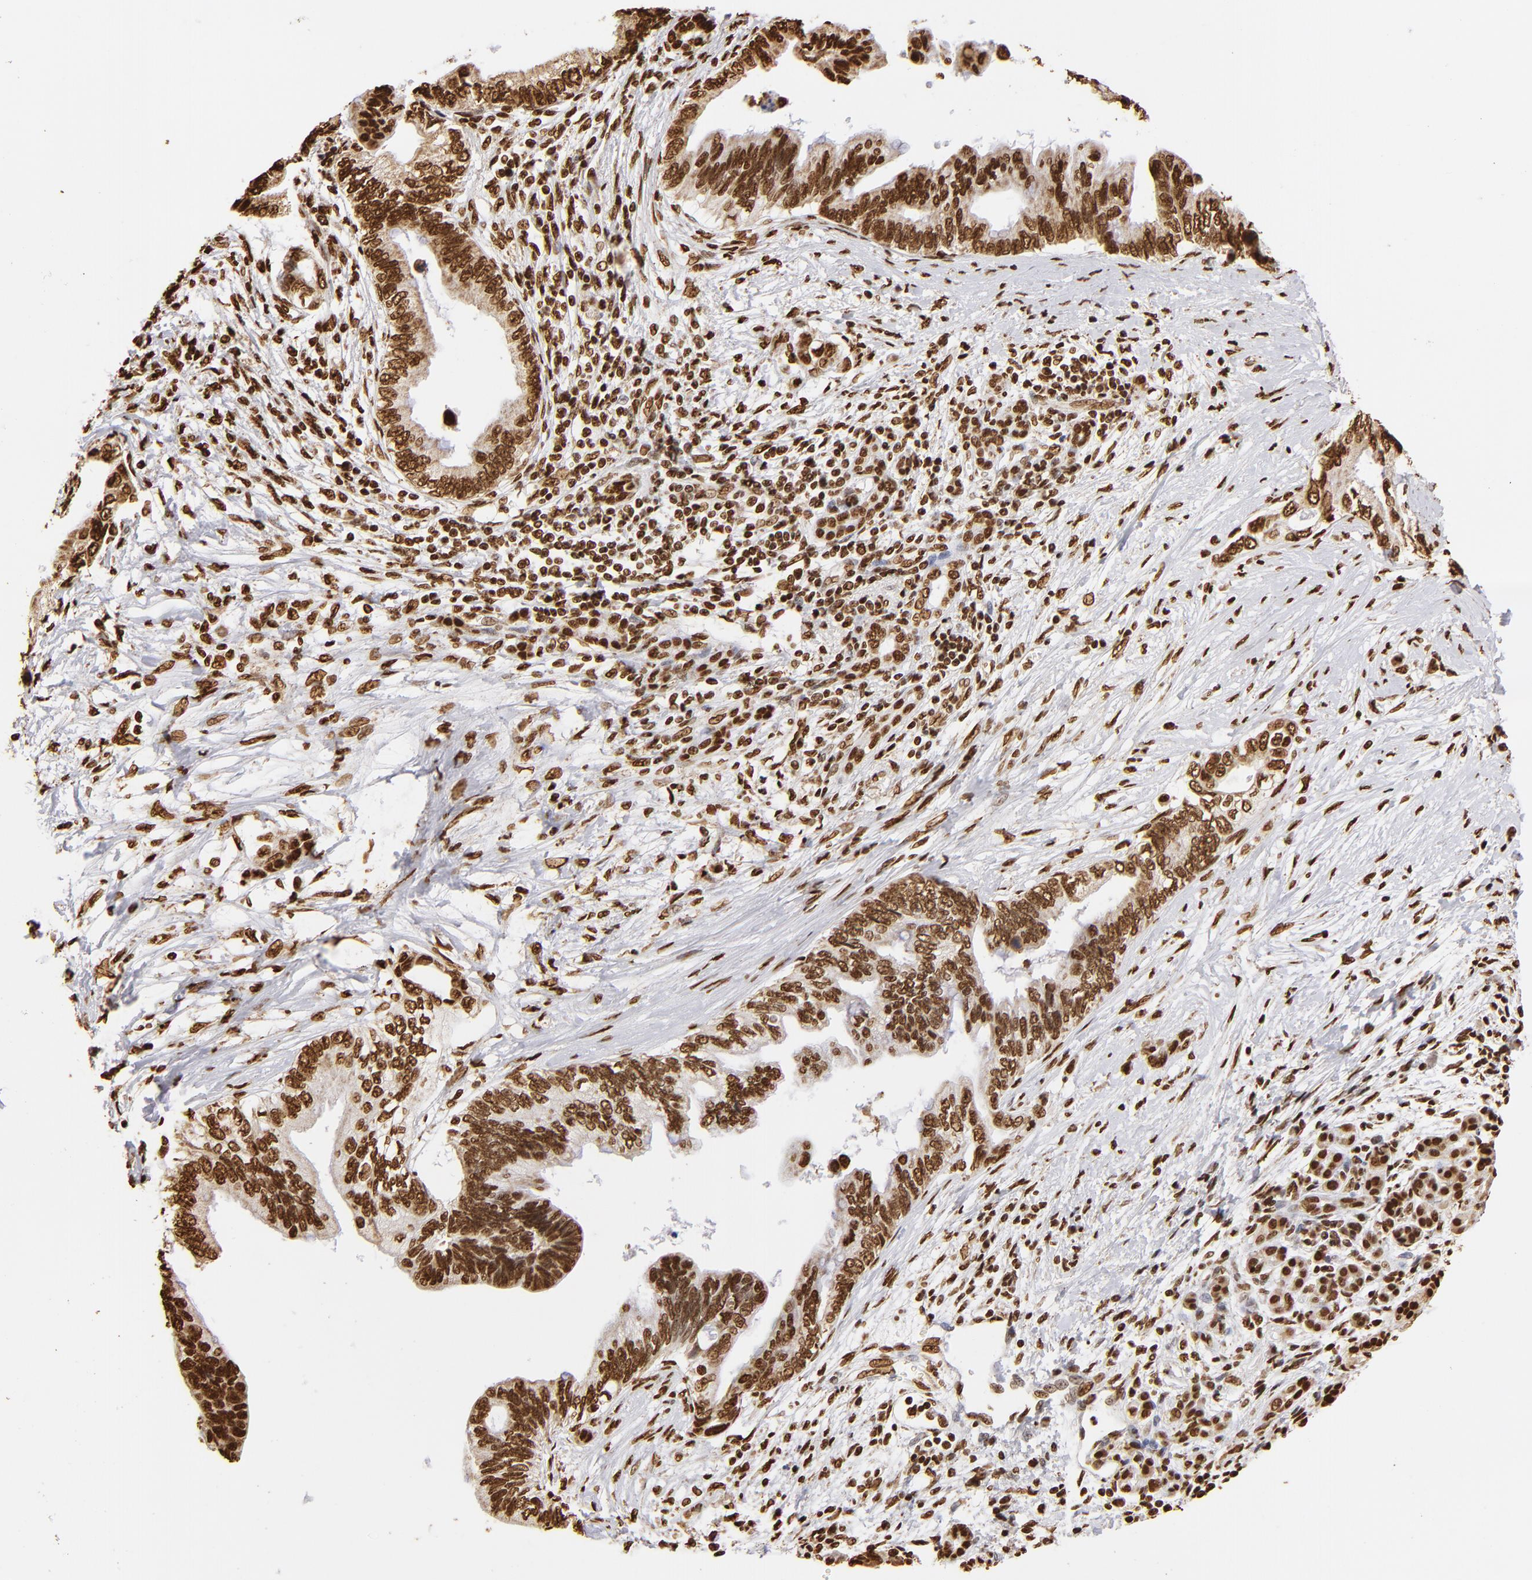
{"staining": {"intensity": "strong", "quantity": ">75%", "location": "nuclear"}, "tissue": "pancreatic cancer", "cell_type": "Tumor cells", "image_type": "cancer", "snomed": [{"axis": "morphology", "description": "Adenocarcinoma, NOS"}, {"axis": "topography", "description": "Pancreas"}], "caption": "Adenocarcinoma (pancreatic) stained with IHC displays strong nuclear positivity in about >75% of tumor cells.", "gene": "ILF3", "patient": {"sex": "female", "age": 66}}